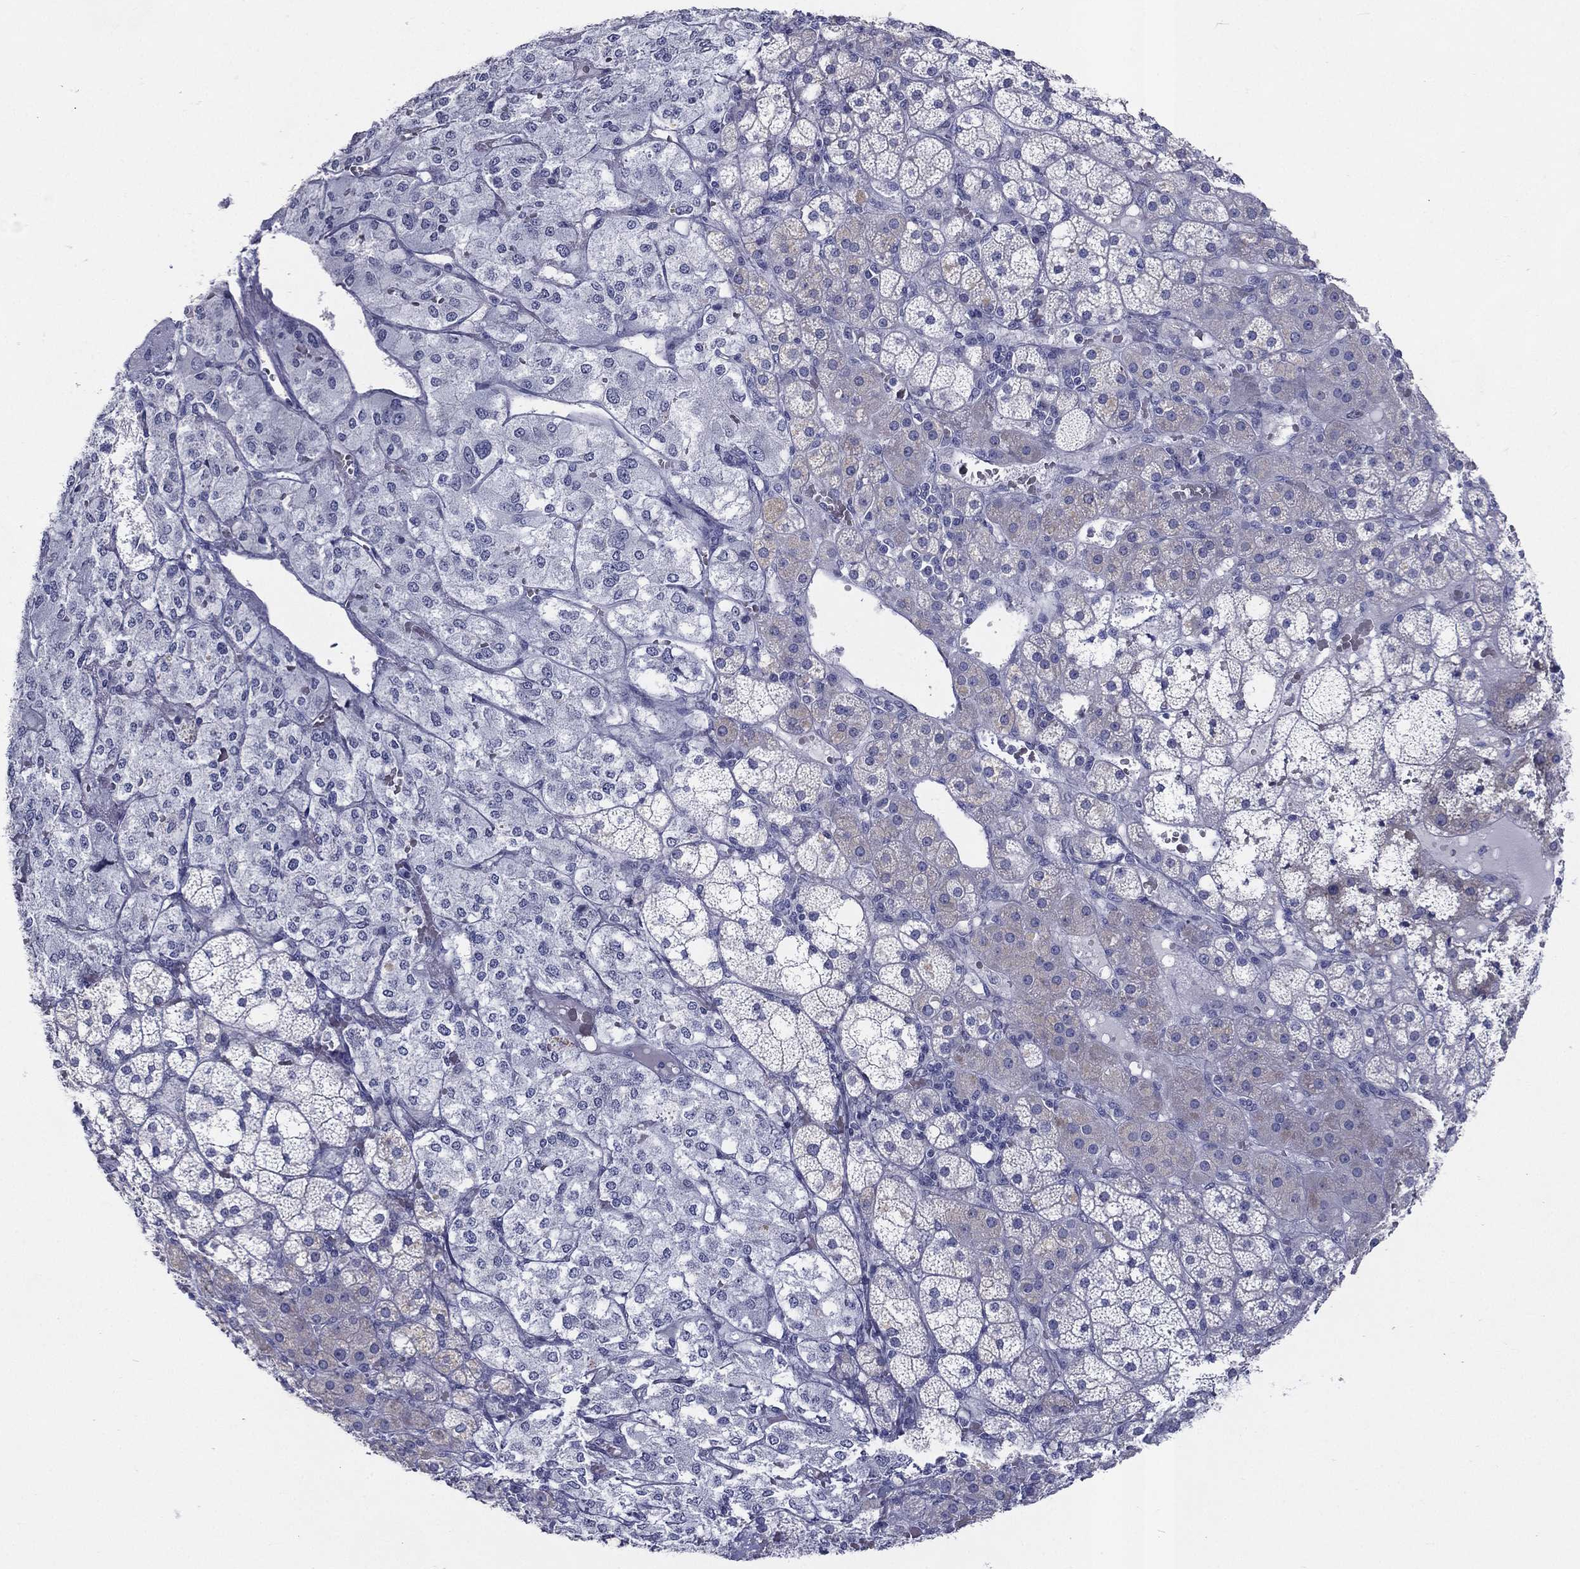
{"staining": {"intensity": "negative", "quantity": "none", "location": "none"}, "tissue": "adrenal gland", "cell_type": "Glandular cells", "image_type": "normal", "snomed": [{"axis": "morphology", "description": "Normal tissue, NOS"}, {"axis": "topography", "description": "Adrenal gland"}], "caption": "A photomicrograph of human adrenal gland is negative for staining in glandular cells. Nuclei are stained in blue.", "gene": "KIF2C", "patient": {"sex": "male", "age": 53}}